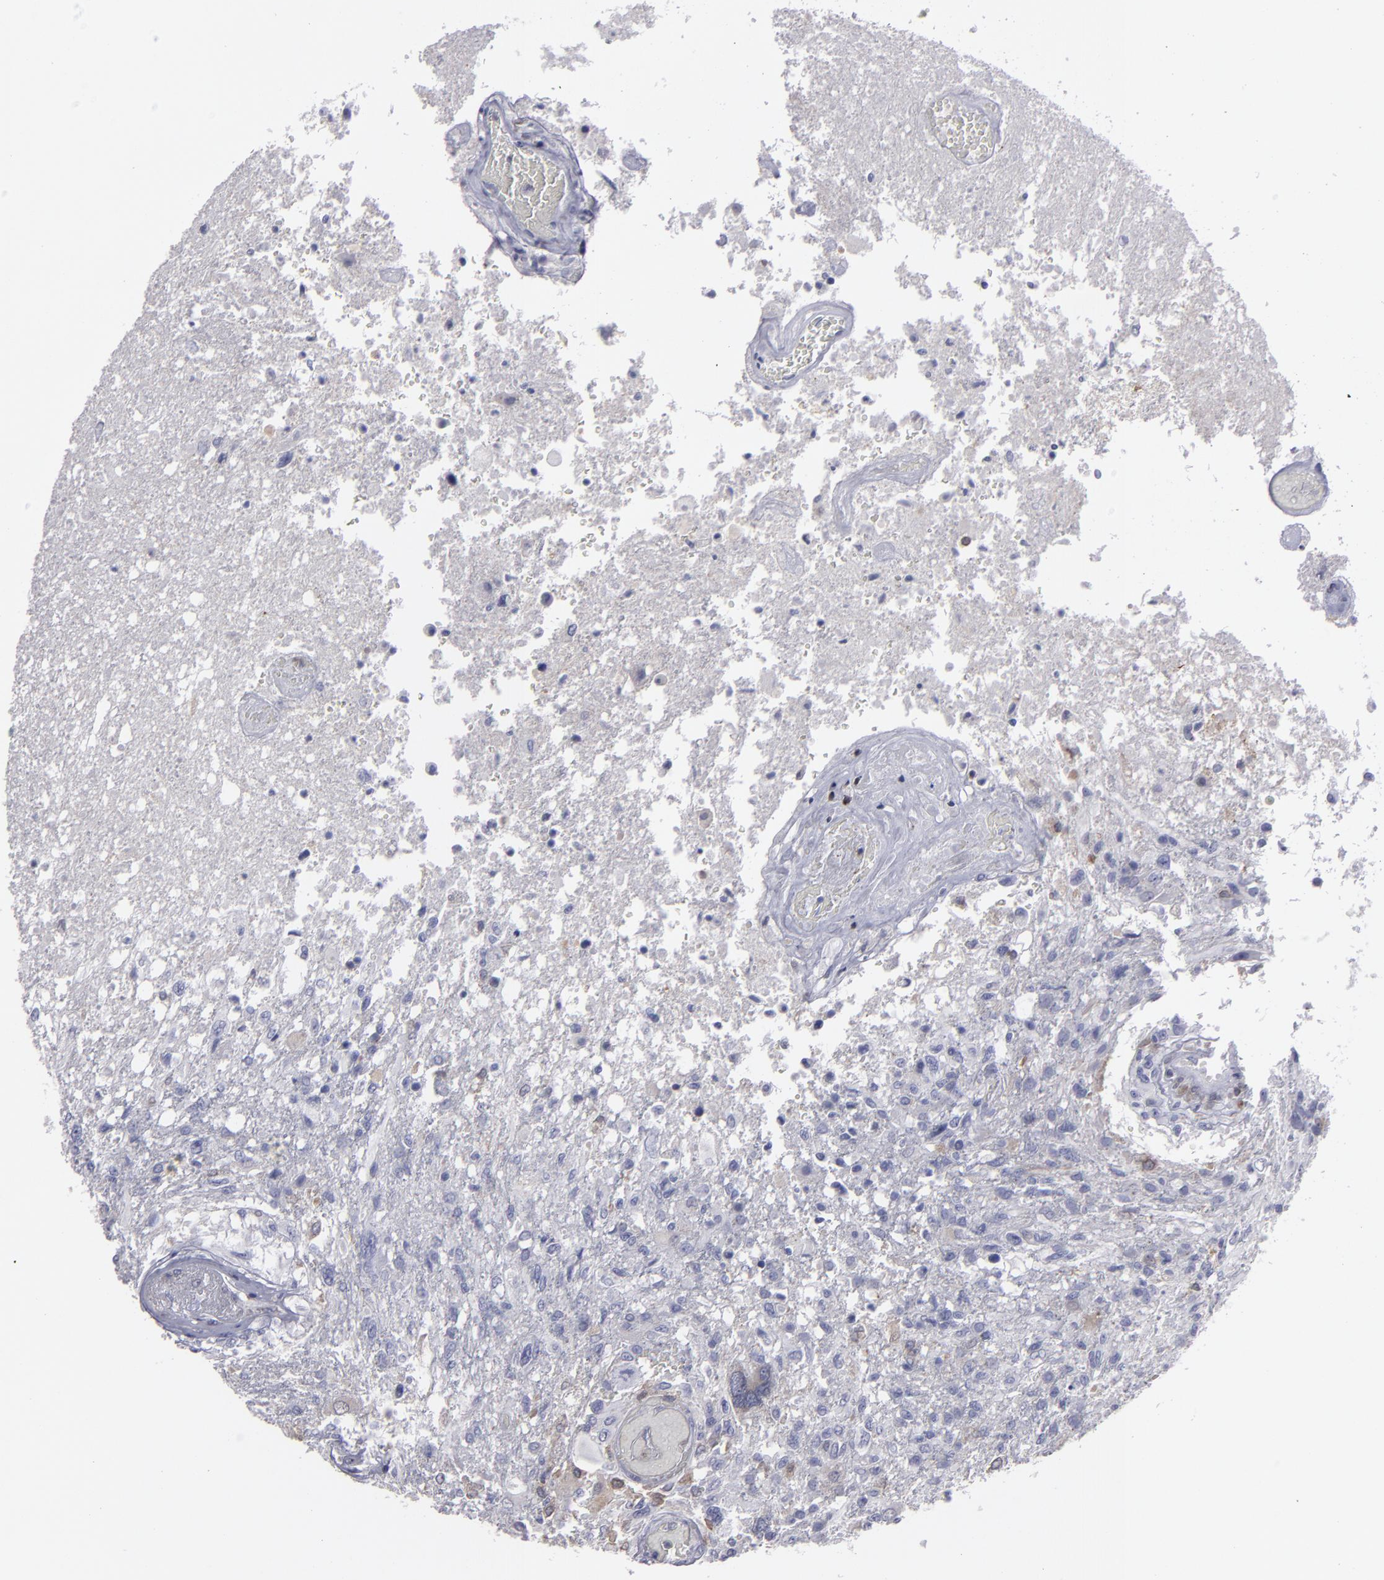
{"staining": {"intensity": "weak", "quantity": "<25%", "location": "cytoplasmic/membranous"}, "tissue": "glioma", "cell_type": "Tumor cells", "image_type": "cancer", "snomed": [{"axis": "morphology", "description": "Glioma, malignant, High grade"}, {"axis": "topography", "description": "Cerebral cortex"}], "caption": "IHC of high-grade glioma (malignant) shows no staining in tumor cells.", "gene": "SEMA3G", "patient": {"sex": "male", "age": 79}}